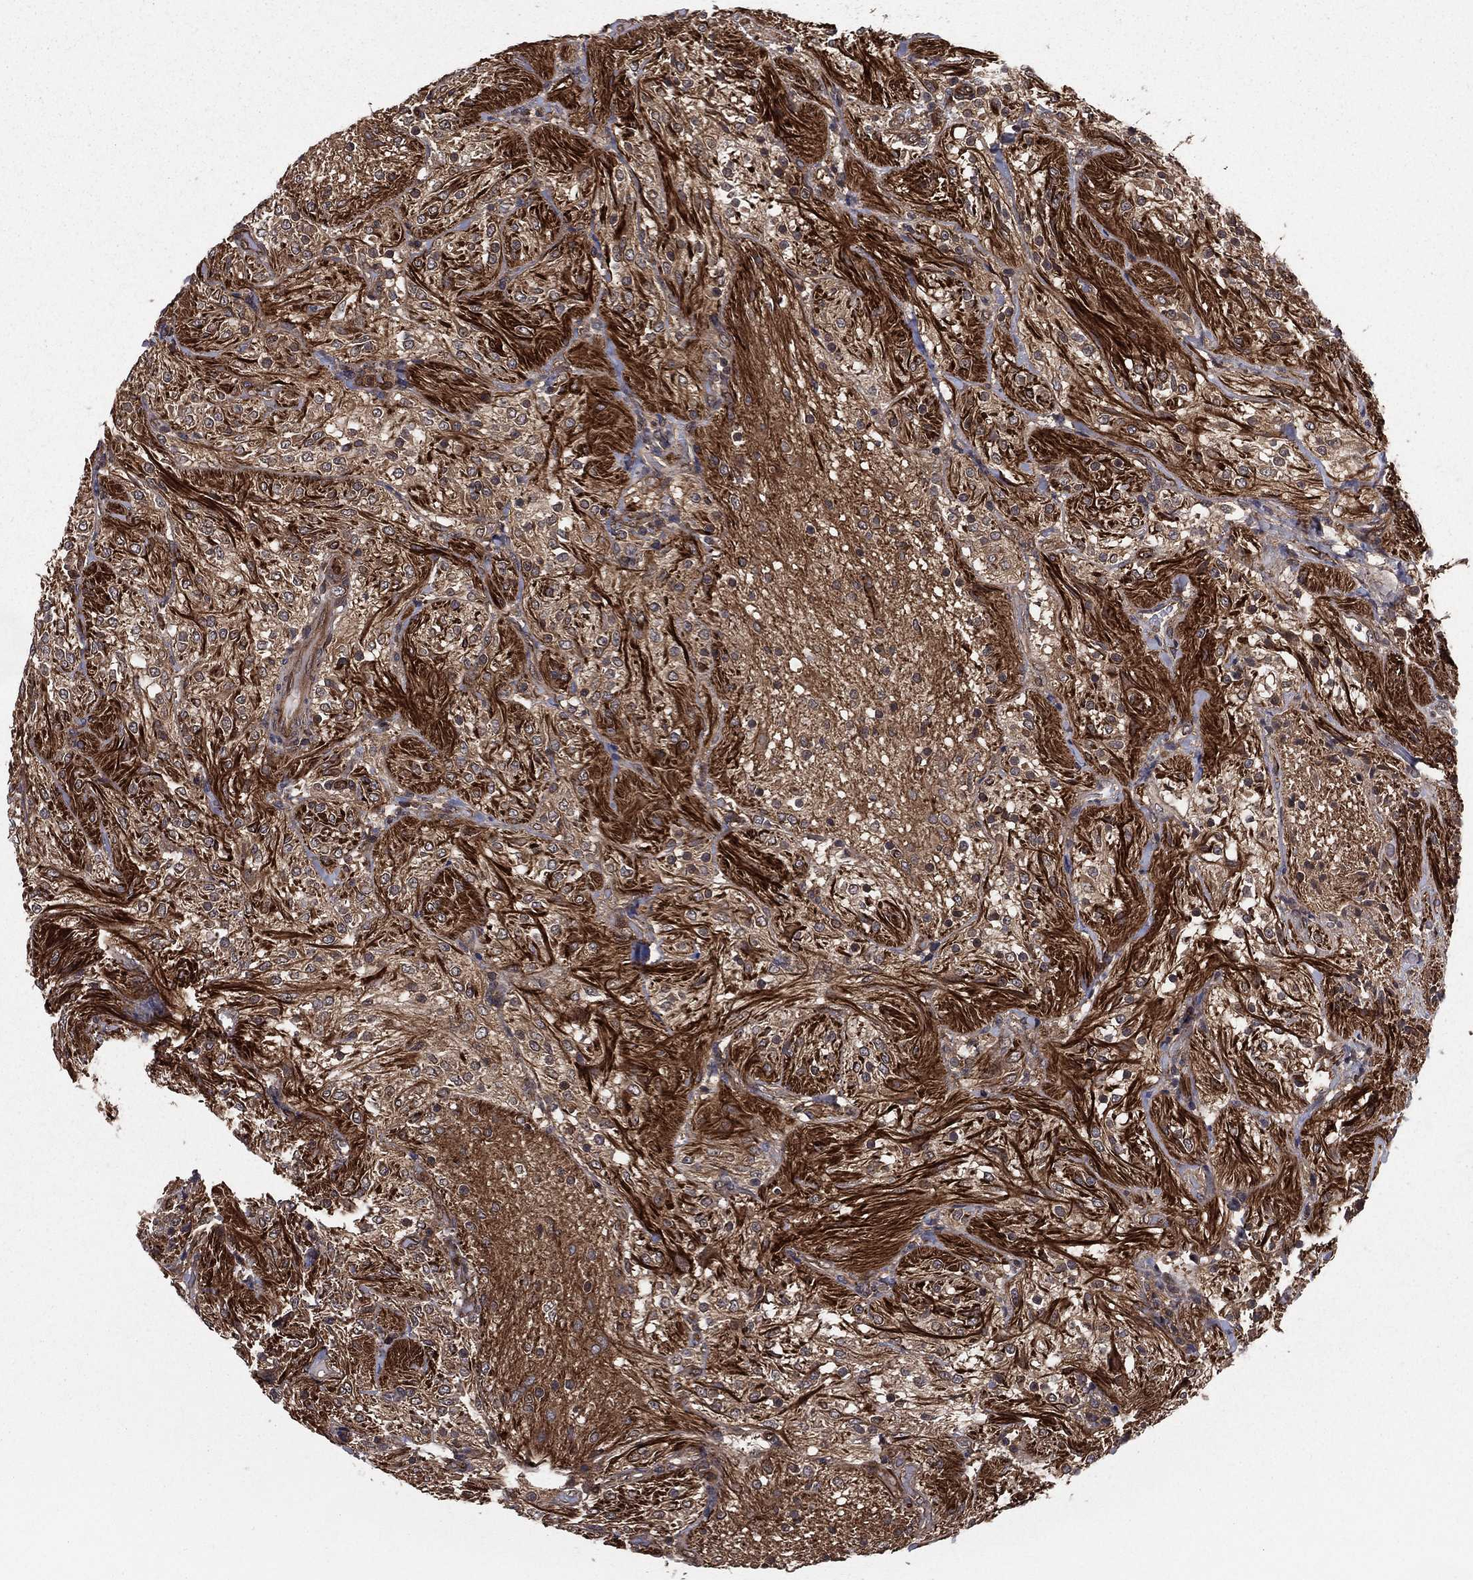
{"staining": {"intensity": "moderate", "quantity": ">75%", "location": "cytoplasmic/membranous"}, "tissue": "glioma", "cell_type": "Tumor cells", "image_type": "cancer", "snomed": [{"axis": "morphology", "description": "Glioma, malignant, Low grade"}, {"axis": "topography", "description": "Brain"}], "caption": "A brown stain shows moderate cytoplasmic/membranous expression of a protein in malignant low-grade glioma tumor cells.", "gene": "CERT1", "patient": {"sex": "male", "age": 3}}